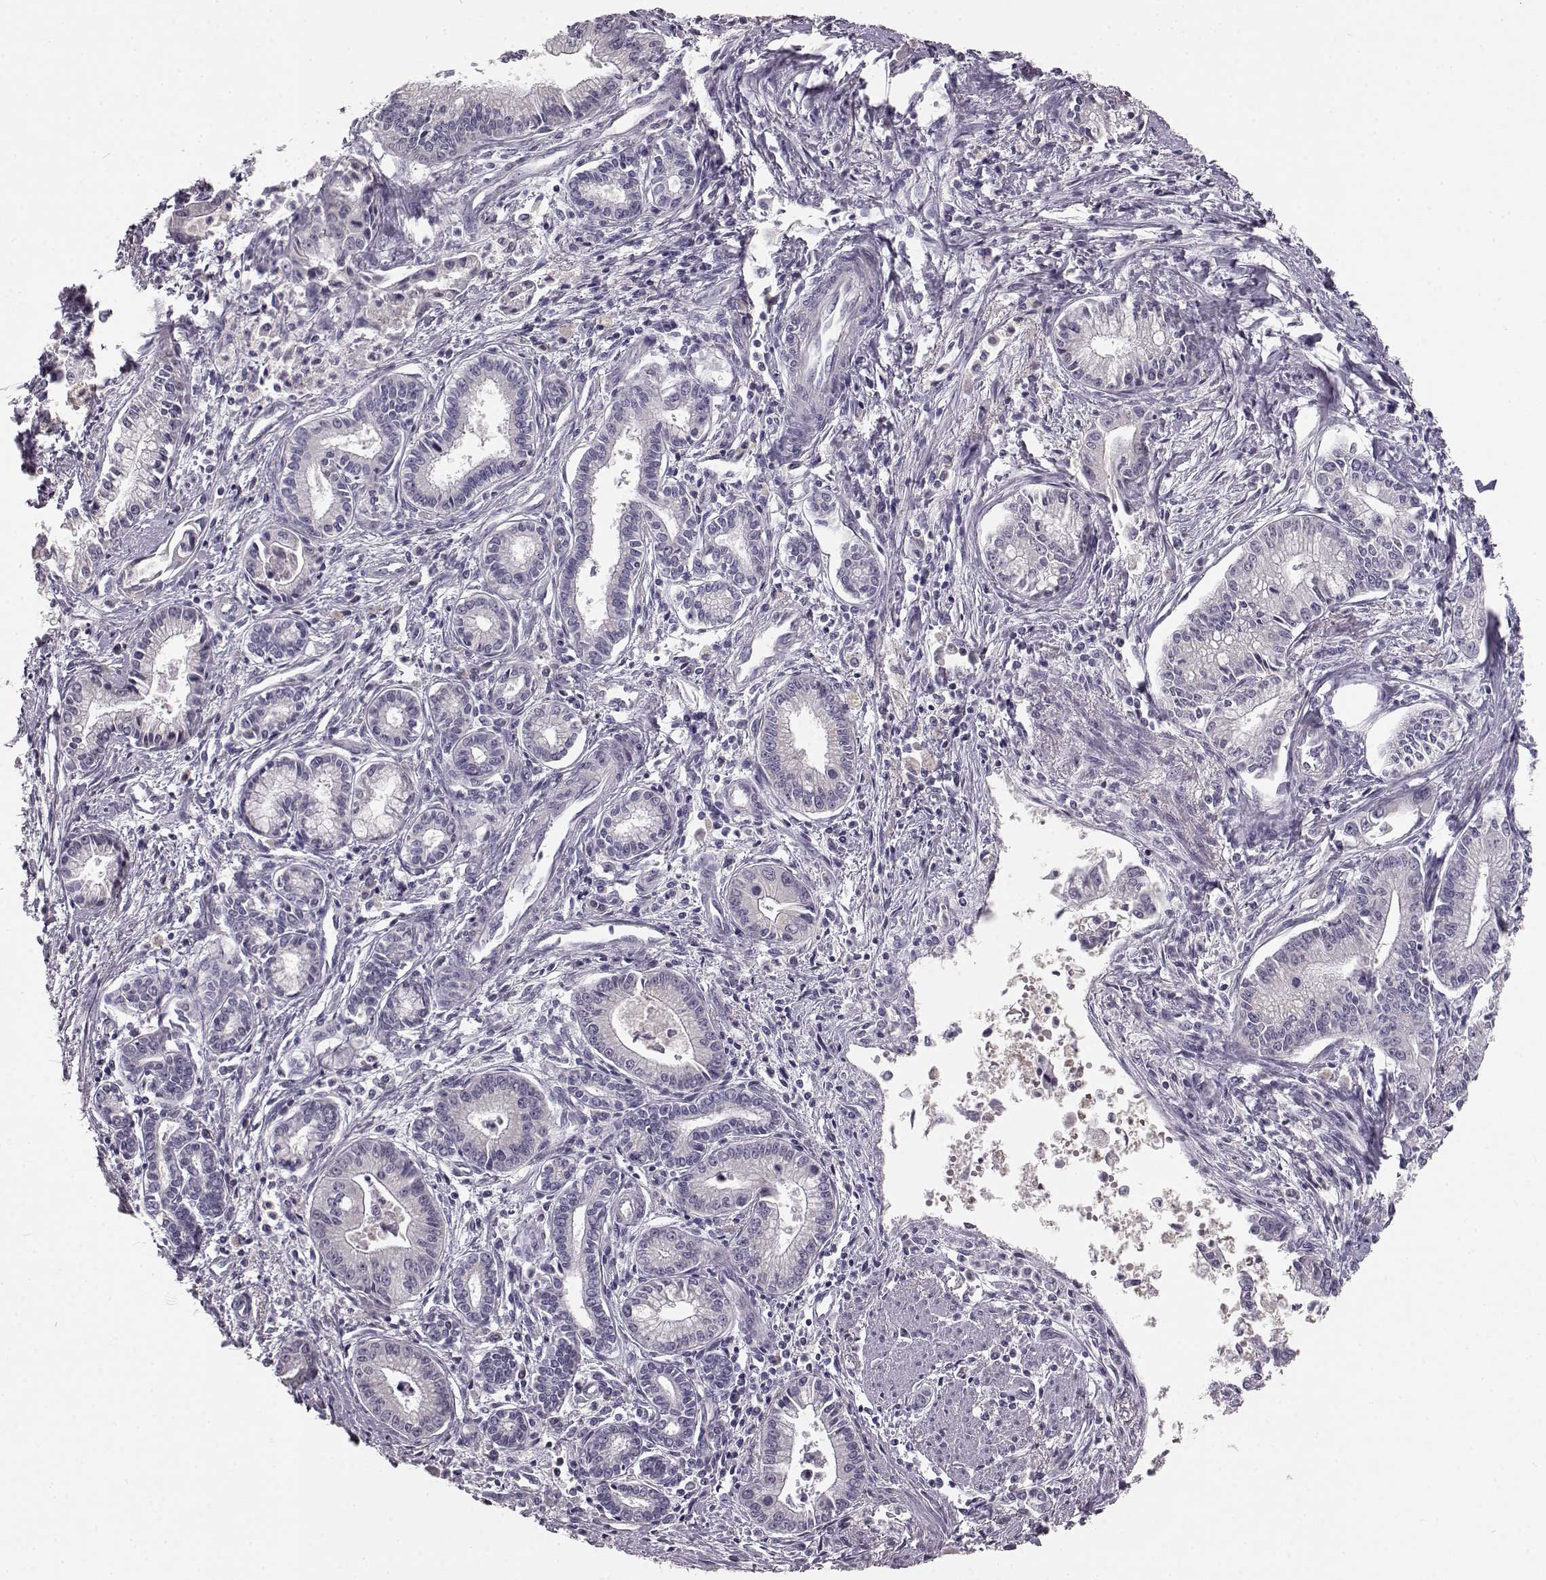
{"staining": {"intensity": "negative", "quantity": "none", "location": "none"}, "tissue": "pancreatic cancer", "cell_type": "Tumor cells", "image_type": "cancer", "snomed": [{"axis": "morphology", "description": "Adenocarcinoma, NOS"}, {"axis": "topography", "description": "Pancreas"}], "caption": "Histopathology image shows no protein staining in tumor cells of adenocarcinoma (pancreatic) tissue.", "gene": "BFSP2", "patient": {"sex": "female", "age": 65}}